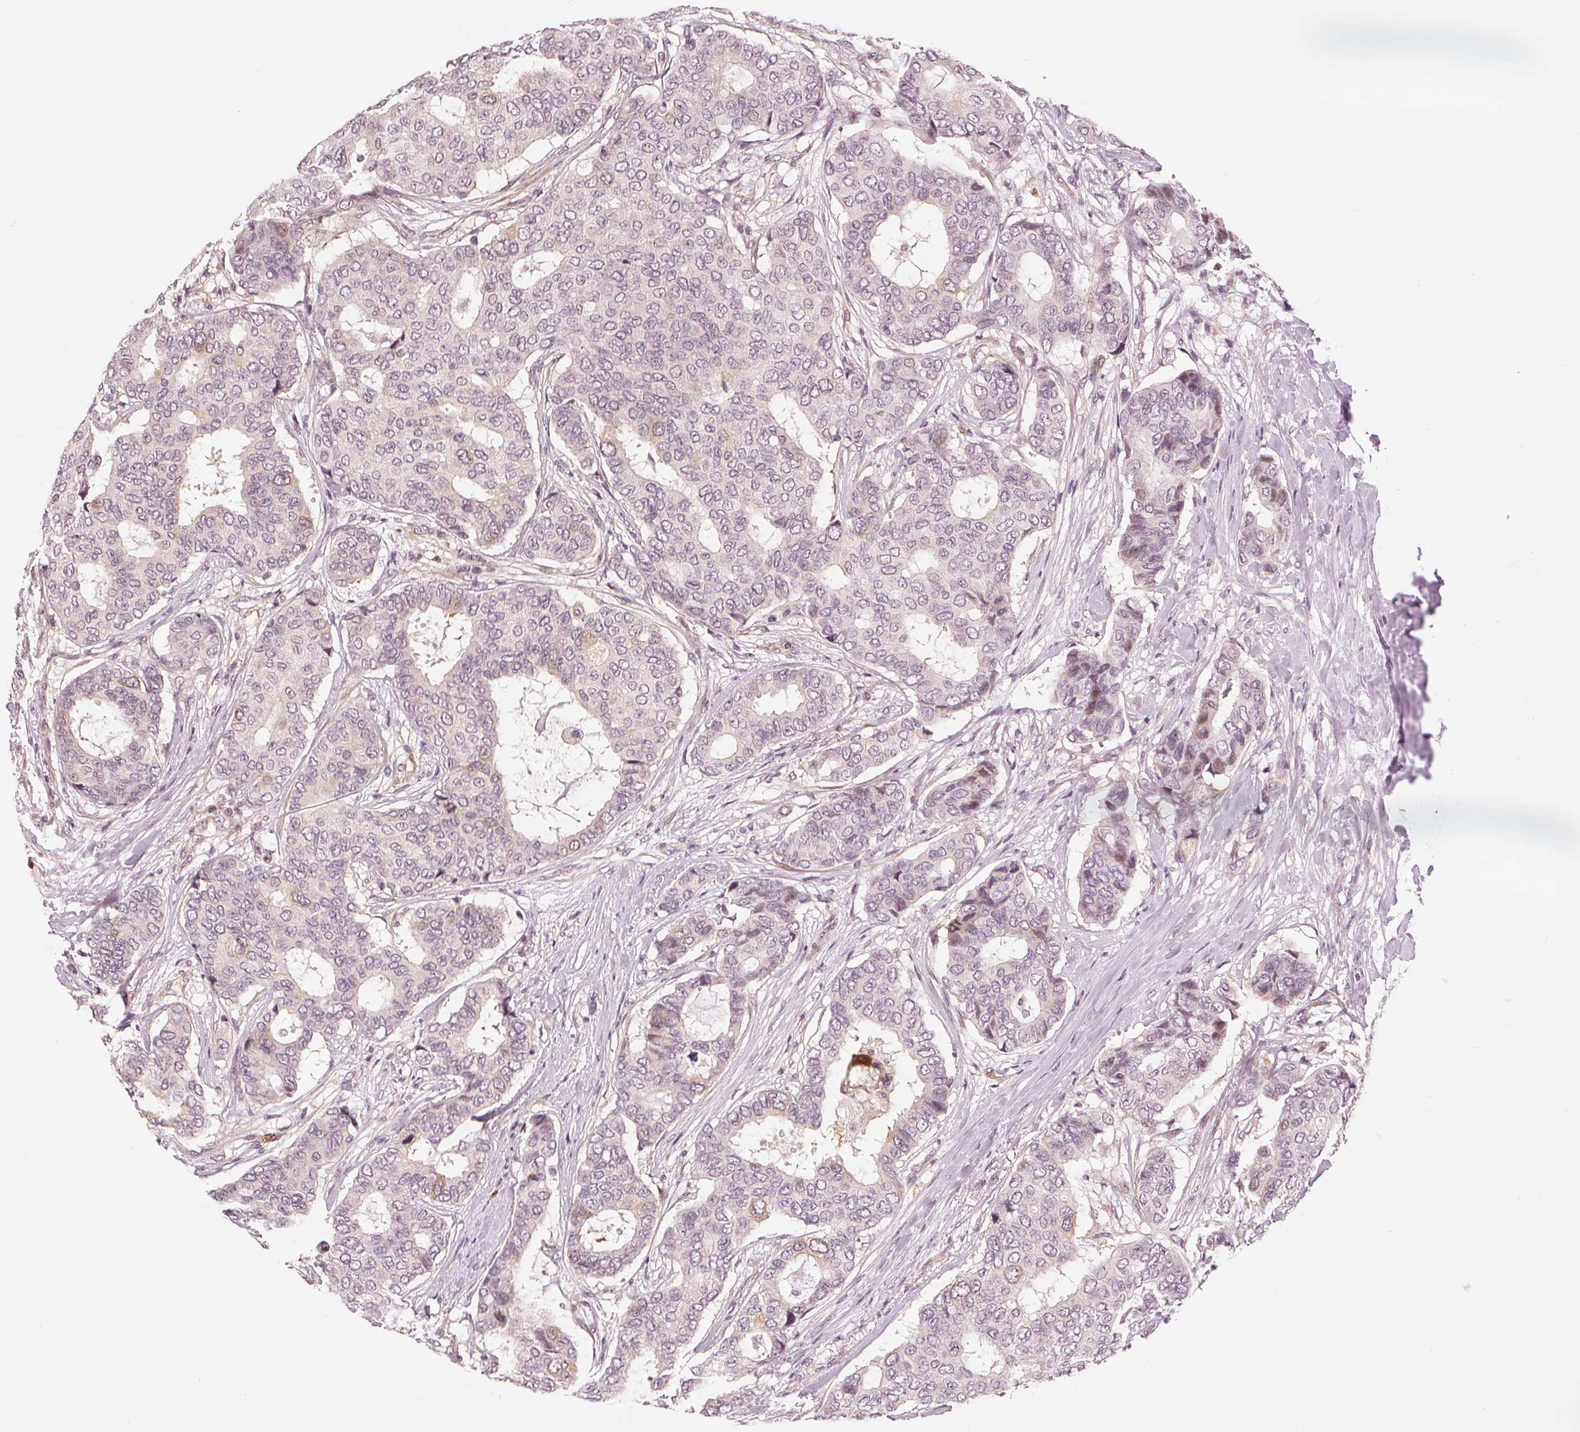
{"staining": {"intensity": "negative", "quantity": "none", "location": "none"}, "tissue": "breast cancer", "cell_type": "Tumor cells", "image_type": "cancer", "snomed": [{"axis": "morphology", "description": "Duct carcinoma"}, {"axis": "topography", "description": "Breast"}], "caption": "Photomicrograph shows no significant protein expression in tumor cells of intraductal carcinoma (breast).", "gene": "SLC34A1", "patient": {"sex": "female", "age": 75}}